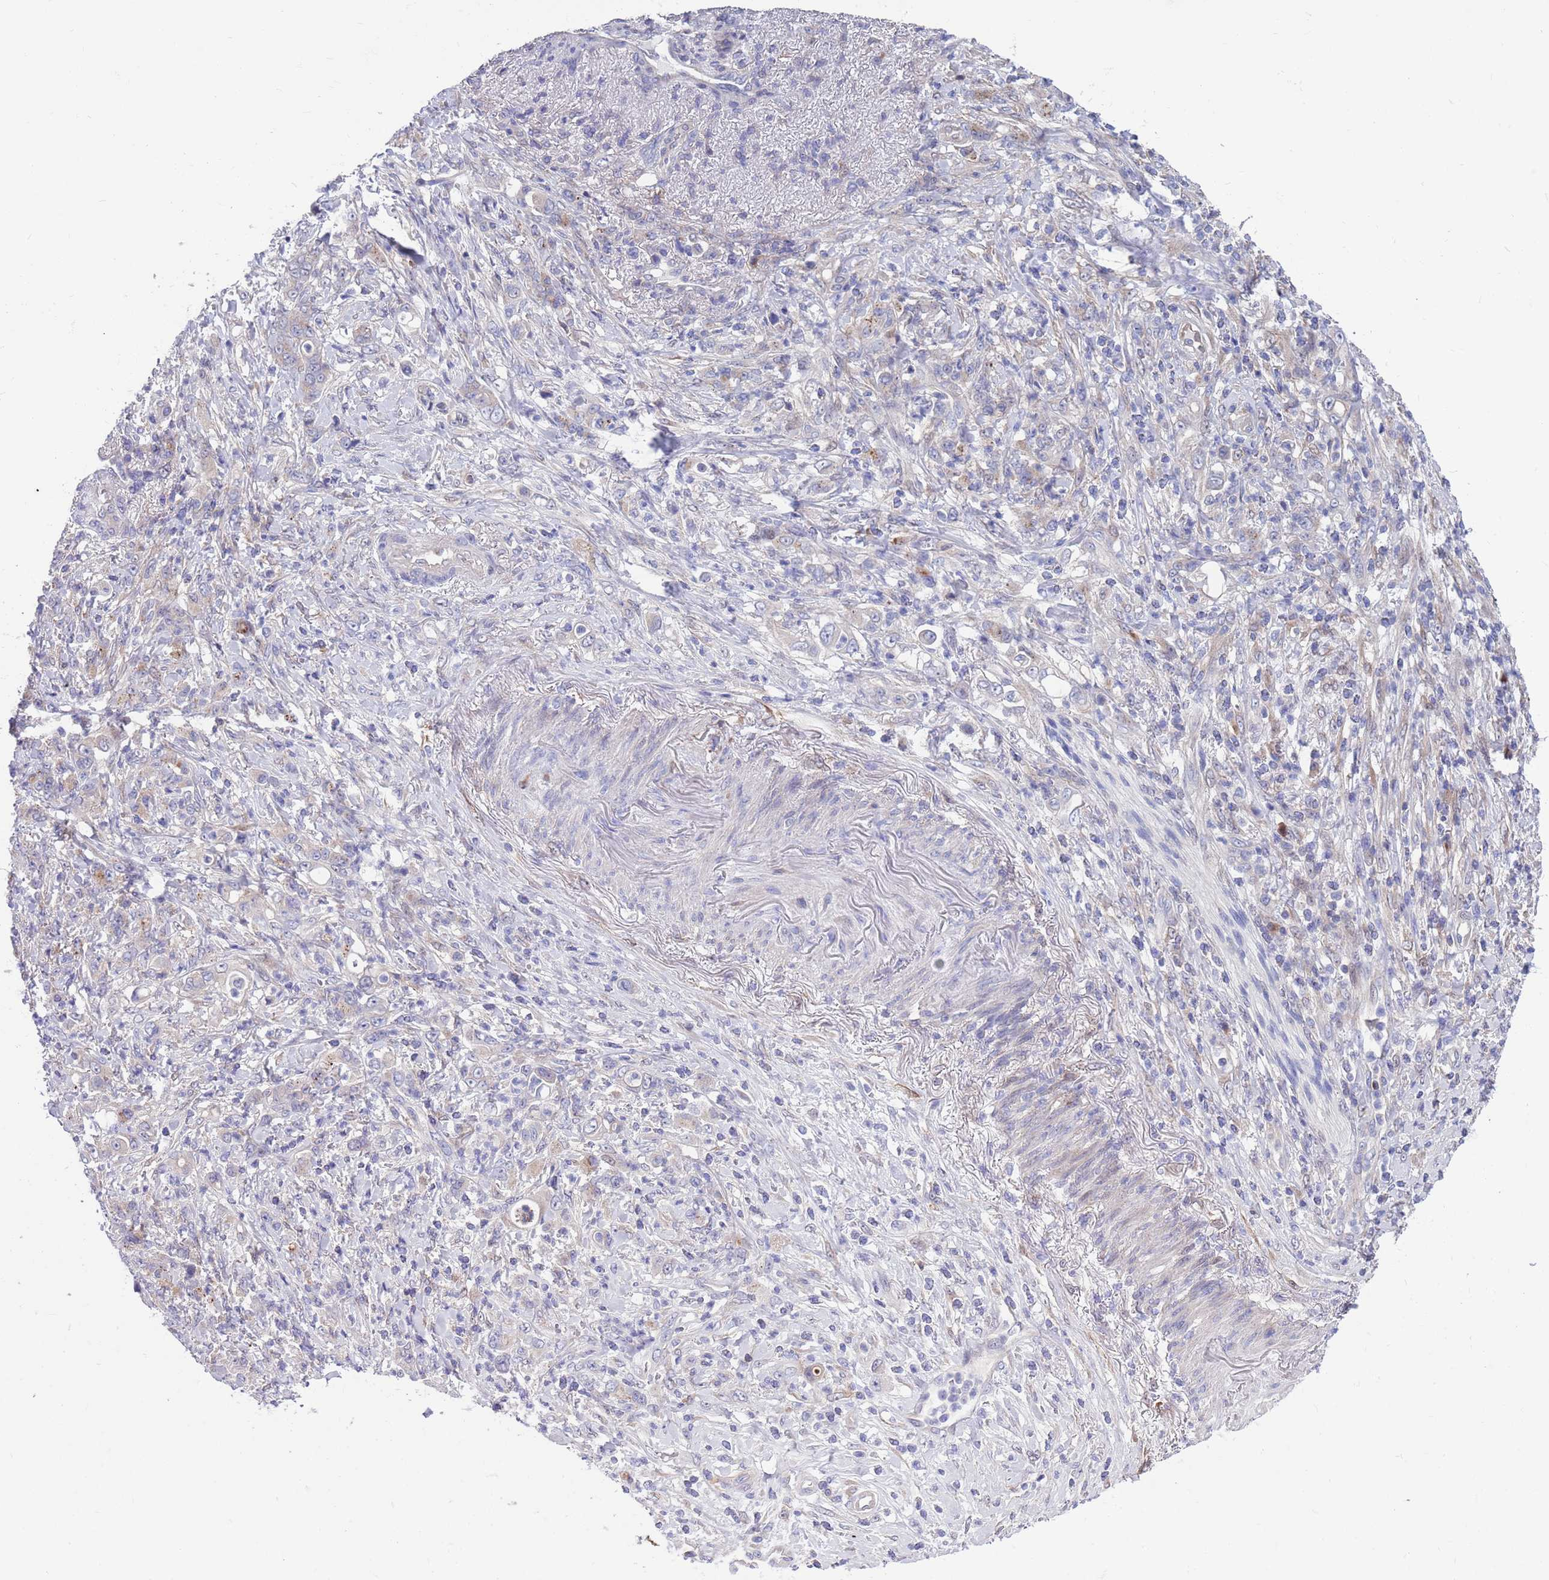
{"staining": {"intensity": "weak", "quantity": "<25%", "location": "cytoplasmic/membranous"}, "tissue": "stomach cancer", "cell_type": "Tumor cells", "image_type": "cancer", "snomed": [{"axis": "morphology", "description": "Normal tissue, NOS"}, {"axis": "morphology", "description": "Adenocarcinoma, NOS"}, {"axis": "topography", "description": "Stomach"}], "caption": "Tumor cells show no significant positivity in adenocarcinoma (stomach). Brightfield microscopy of immunohistochemistry (IHC) stained with DAB (brown) and hematoxylin (blue), captured at high magnification.", "gene": "KLHL29", "patient": {"sex": "female", "age": 79}}